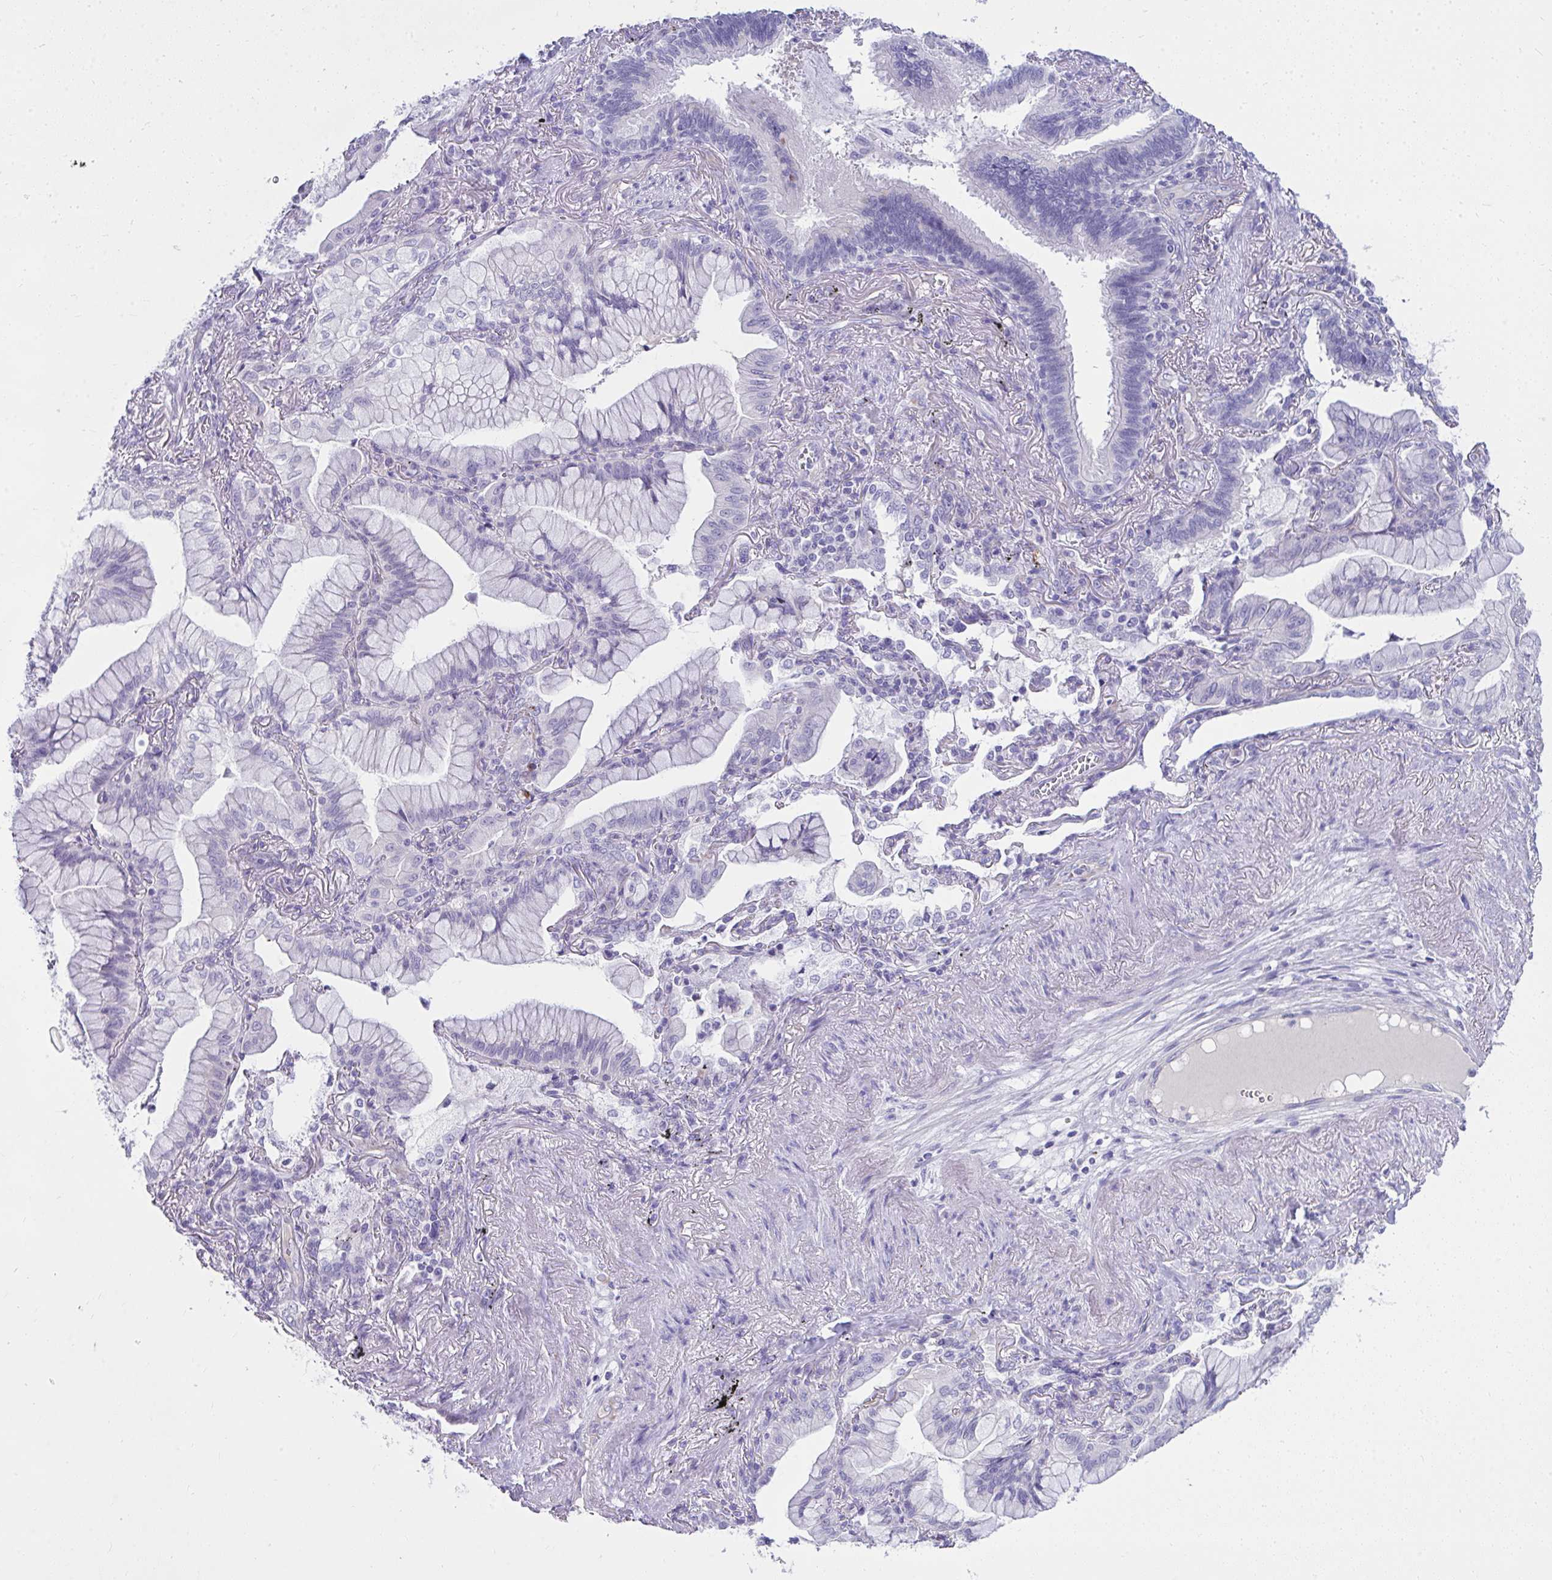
{"staining": {"intensity": "negative", "quantity": "none", "location": "none"}, "tissue": "lung cancer", "cell_type": "Tumor cells", "image_type": "cancer", "snomed": [{"axis": "morphology", "description": "Adenocarcinoma, NOS"}, {"axis": "topography", "description": "Lung"}], "caption": "There is no significant positivity in tumor cells of lung adenocarcinoma. The staining was performed using DAB (3,3'-diaminobenzidine) to visualize the protein expression in brown, while the nuclei were stained in blue with hematoxylin (Magnification: 20x).", "gene": "LRRC36", "patient": {"sex": "male", "age": 77}}